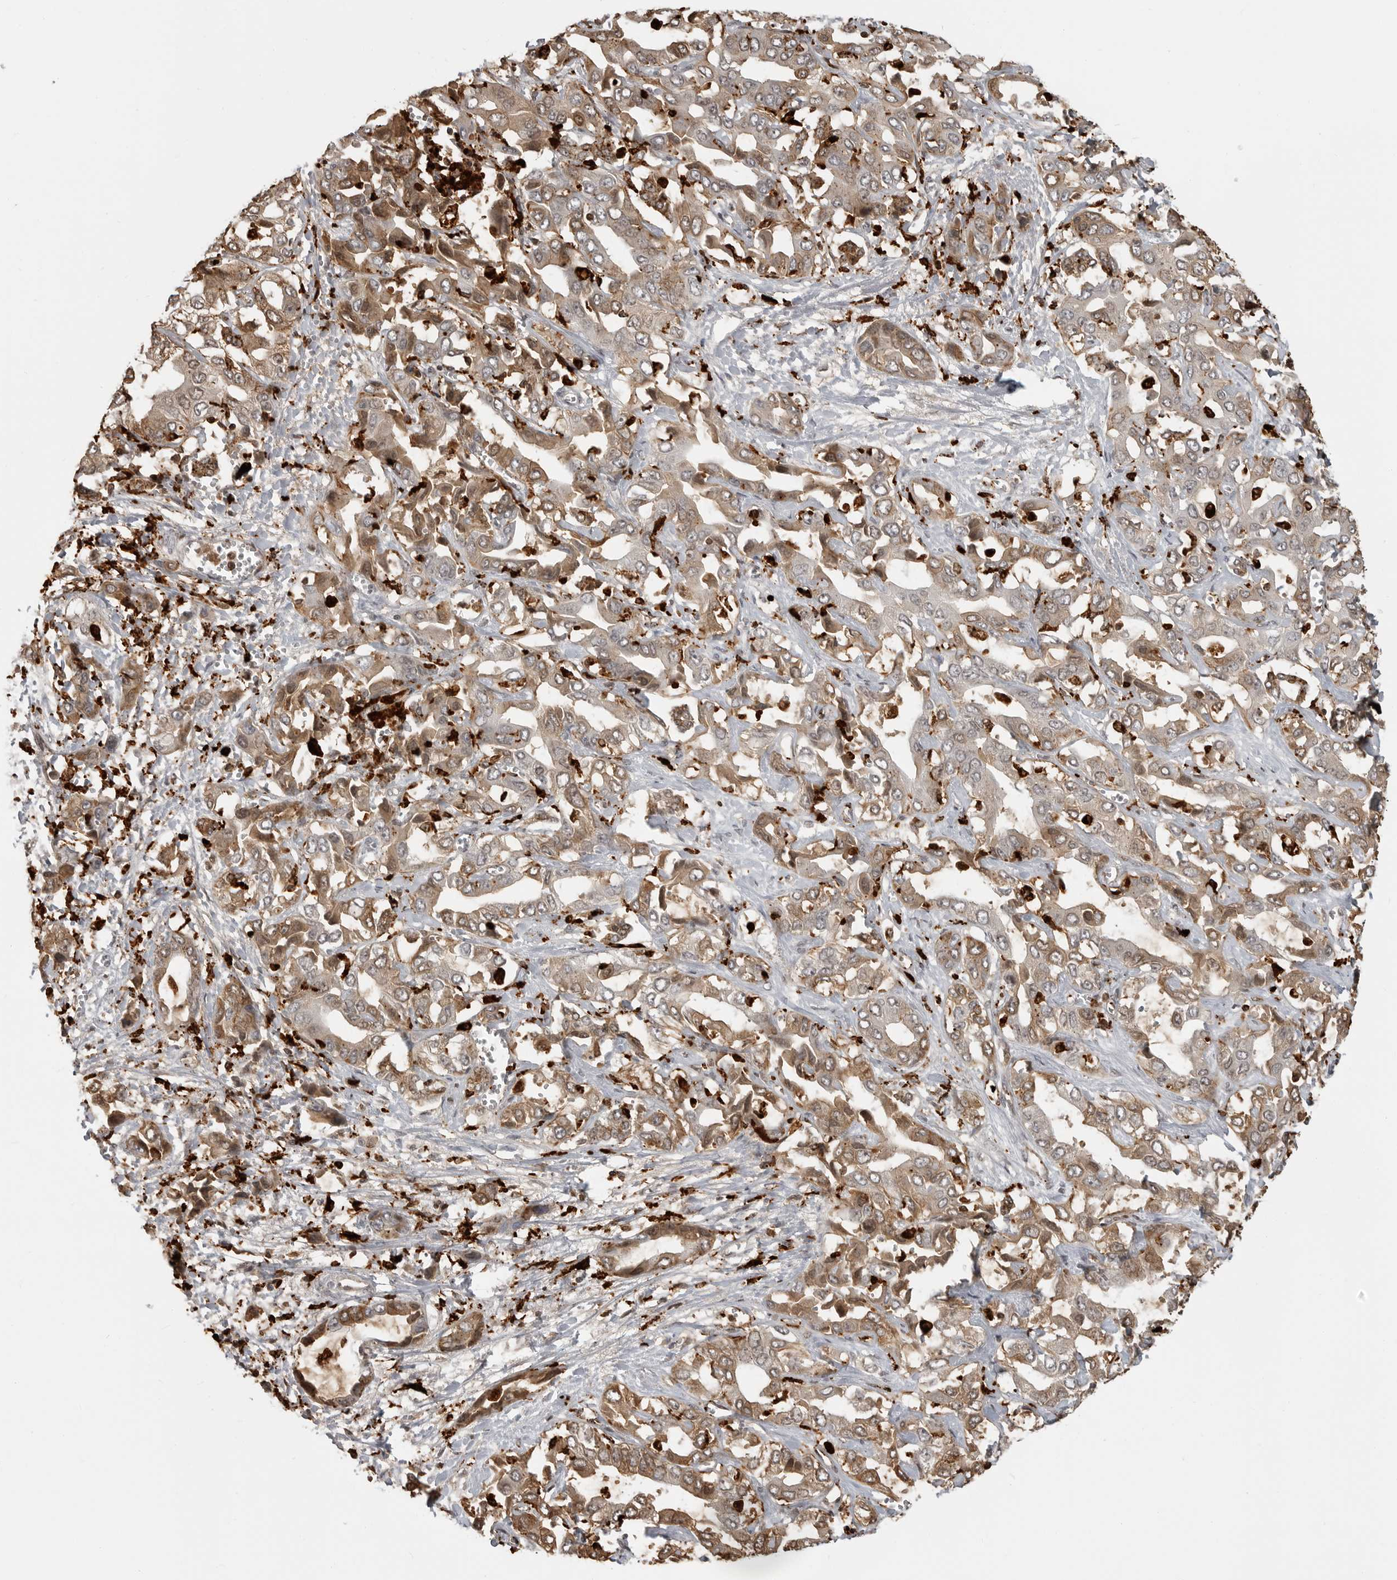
{"staining": {"intensity": "moderate", "quantity": ">75%", "location": "cytoplasmic/membranous"}, "tissue": "liver cancer", "cell_type": "Tumor cells", "image_type": "cancer", "snomed": [{"axis": "morphology", "description": "Cholangiocarcinoma"}, {"axis": "topography", "description": "Liver"}], "caption": "A histopathology image of cholangiocarcinoma (liver) stained for a protein shows moderate cytoplasmic/membranous brown staining in tumor cells. The staining was performed using DAB to visualize the protein expression in brown, while the nuclei were stained in blue with hematoxylin (Magnification: 20x).", "gene": "IFI30", "patient": {"sex": "female", "age": 52}}